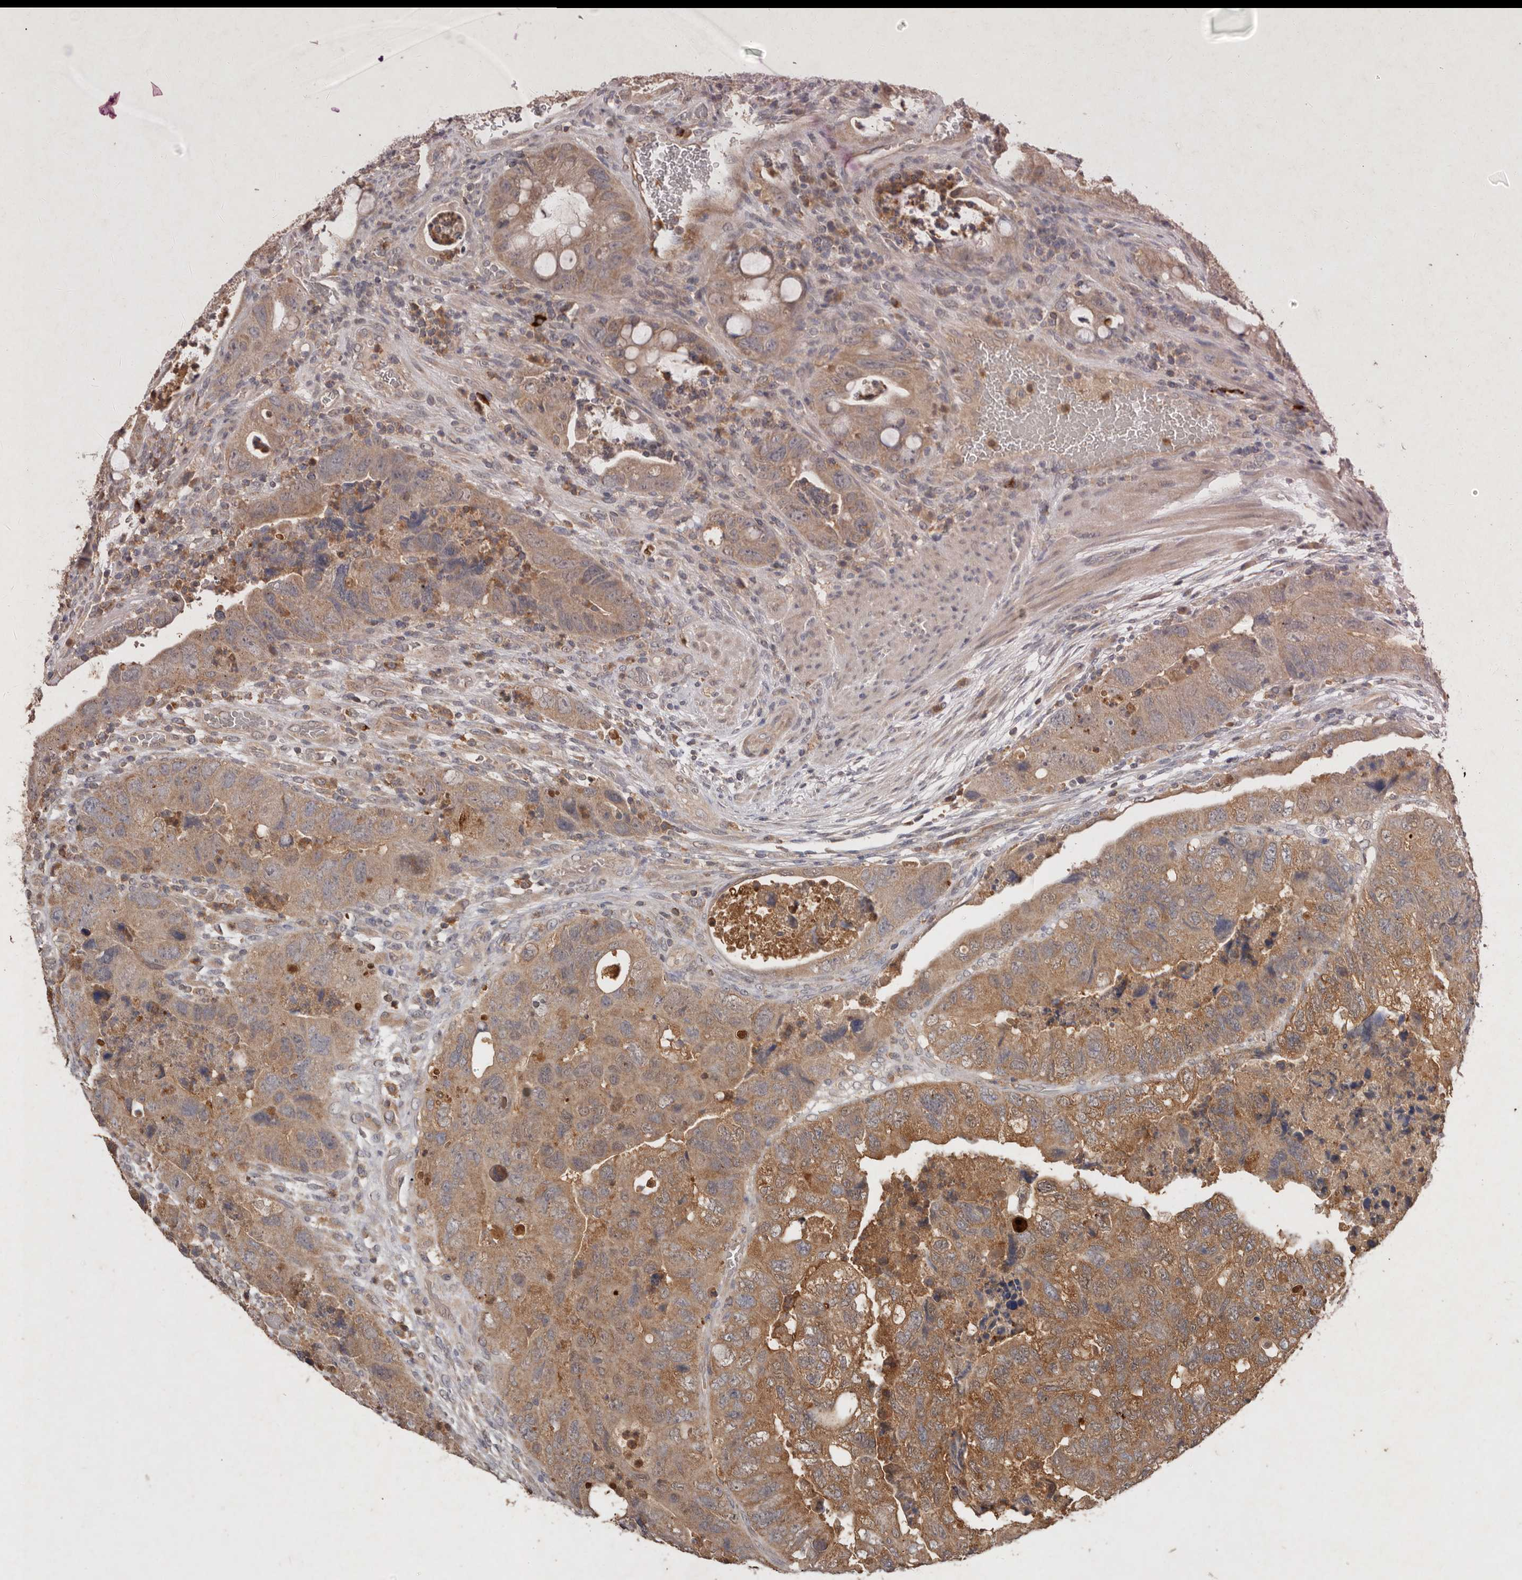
{"staining": {"intensity": "moderate", "quantity": ">75%", "location": "cytoplasmic/membranous"}, "tissue": "colorectal cancer", "cell_type": "Tumor cells", "image_type": "cancer", "snomed": [{"axis": "morphology", "description": "Adenocarcinoma, NOS"}, {"axis": "topography", "description": "Rectum"}], "caption": "IHC of colorectal adenocarcinoma displays medium levels of moderate cytoplasmic/membranous expression in about >75% of tumor cells.", "gene": "EDEM1", "patient": {"sex": "male", "age": 63}}